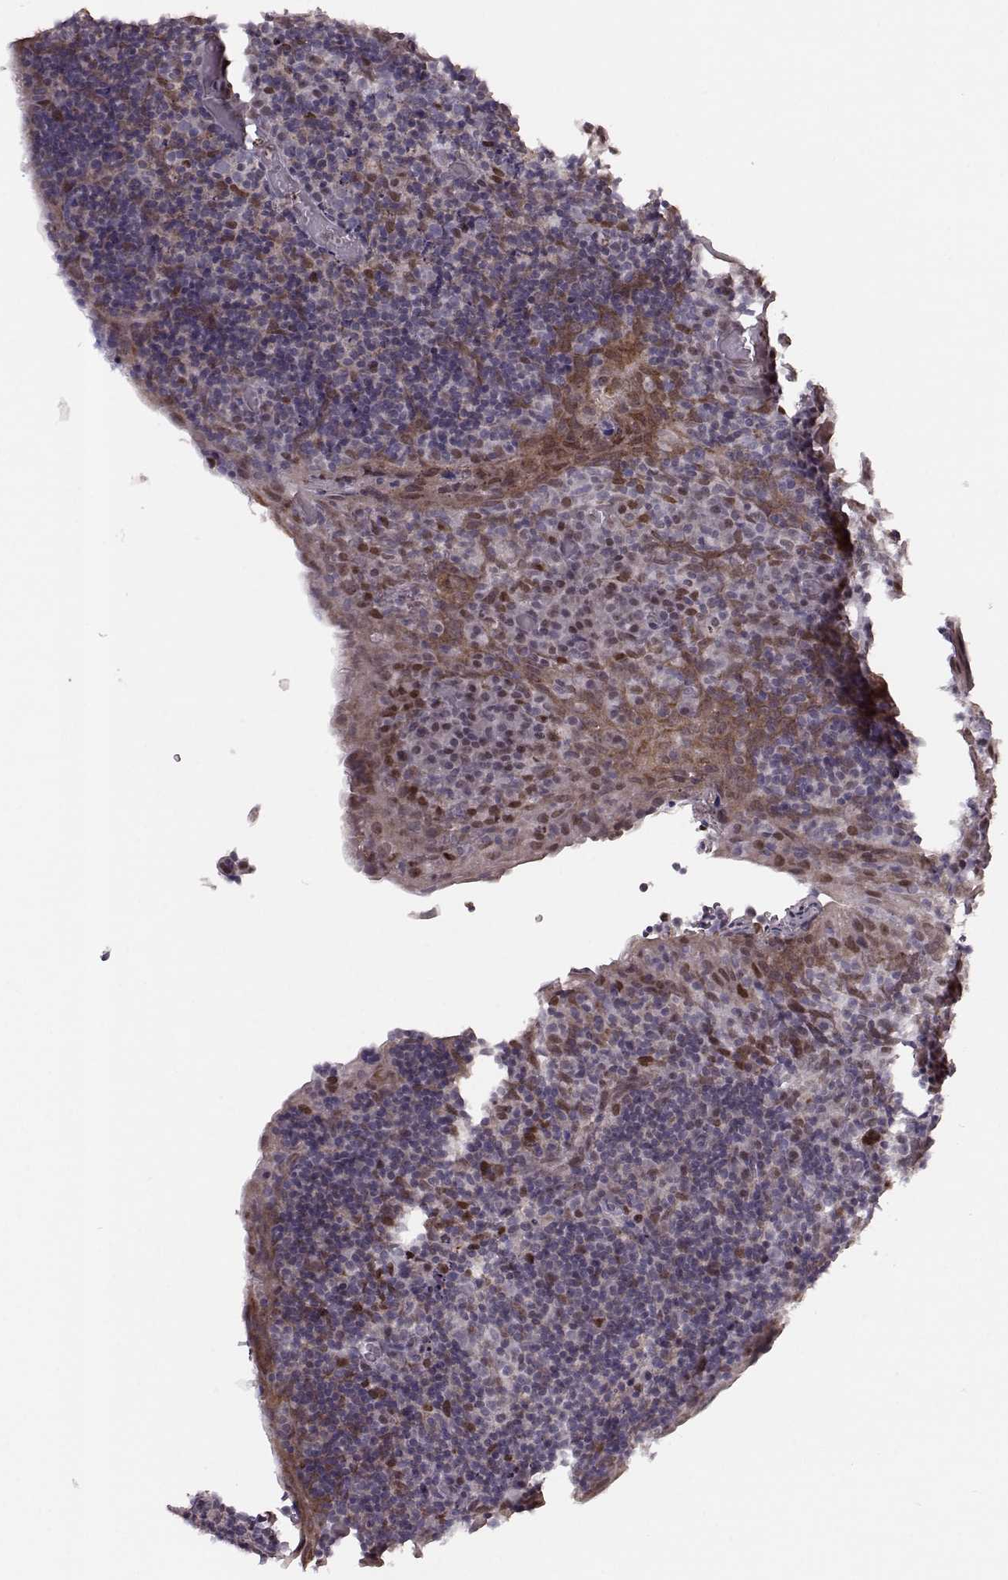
{"staining": {"intensity": "moderate", "quantity": "<25%", "location": "nuclear"}, "tissue": "tonsil", "cell_type": "Germinal center cells", "image_type": "normal", "snomed": [{"axis": "morphology", "description": "Normal tissue, NOS"}, {"axis": "topography", "description": "Tonsil"}], "caption": "Protein analysis of unremarkable tonsil exhibits moderate nuclear expression in about <25% of germinal center cells.", "gene": "KLF6", "patient": {"sex": "male", "age": 17}}